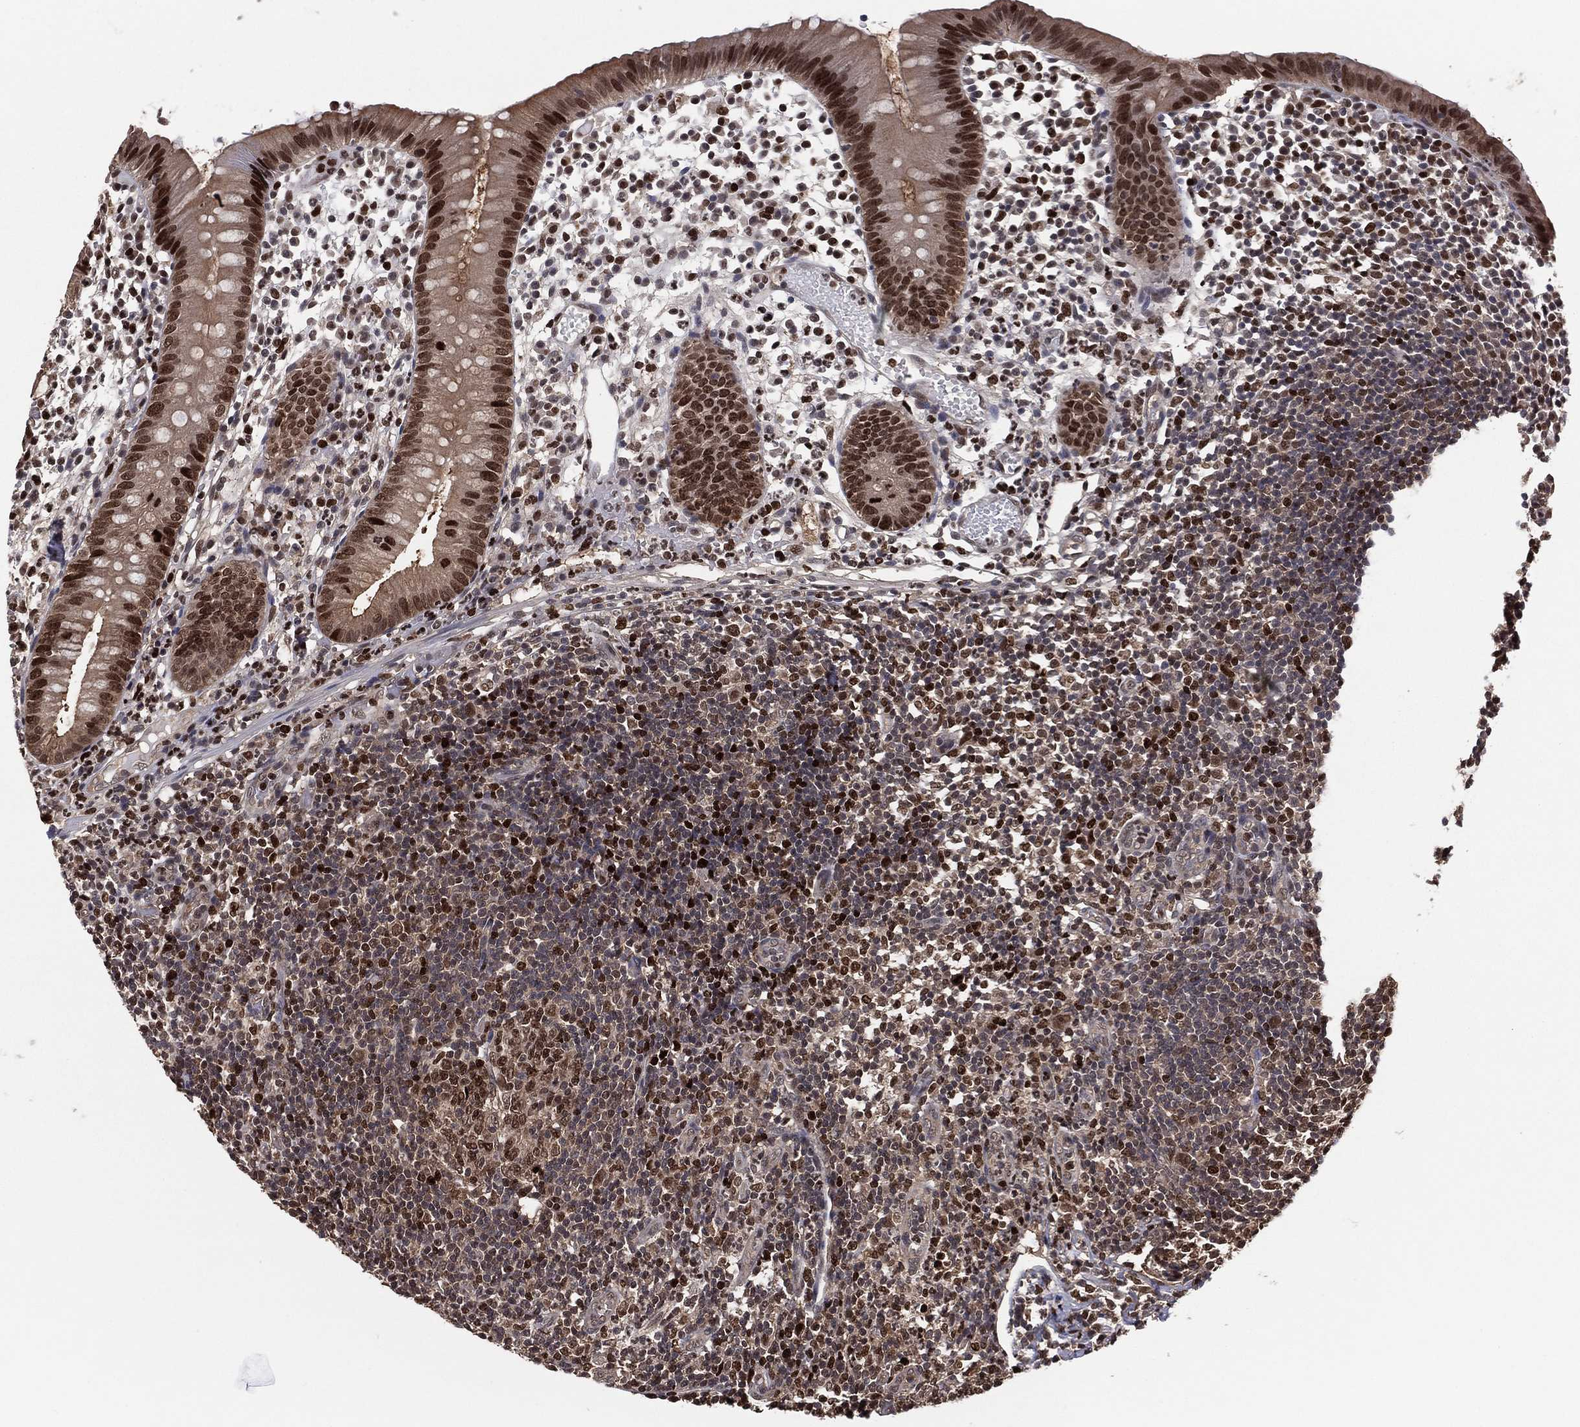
{"staining": {"intensity": "strong", "quantity": "25%-75%", "location": "cytoplasmic/membranous,nuclear"}, "tissue": "appendix", "cell_type": "Glandular cells", "image_type": "normal", "snomed": [{"axis": "morphology", "description": "Normal tissue, NOS"}, {"axis": "topography", "description": "Appendix"}], "caption": "IHC staining of unremarkable appendix, which shows high levels of strong cytoplasmic/membranous,nuclear expression in about 25%-75% of glandular cells indicating strong cytoplasmic/membranous,nuclear protein staining. The staining was performed using DAB (brown) for protein detection and nuclei were counterstained in hematoxylin (blue).", "gene": "PSMA1", "patient": {"sex": "female", "age": 40}}